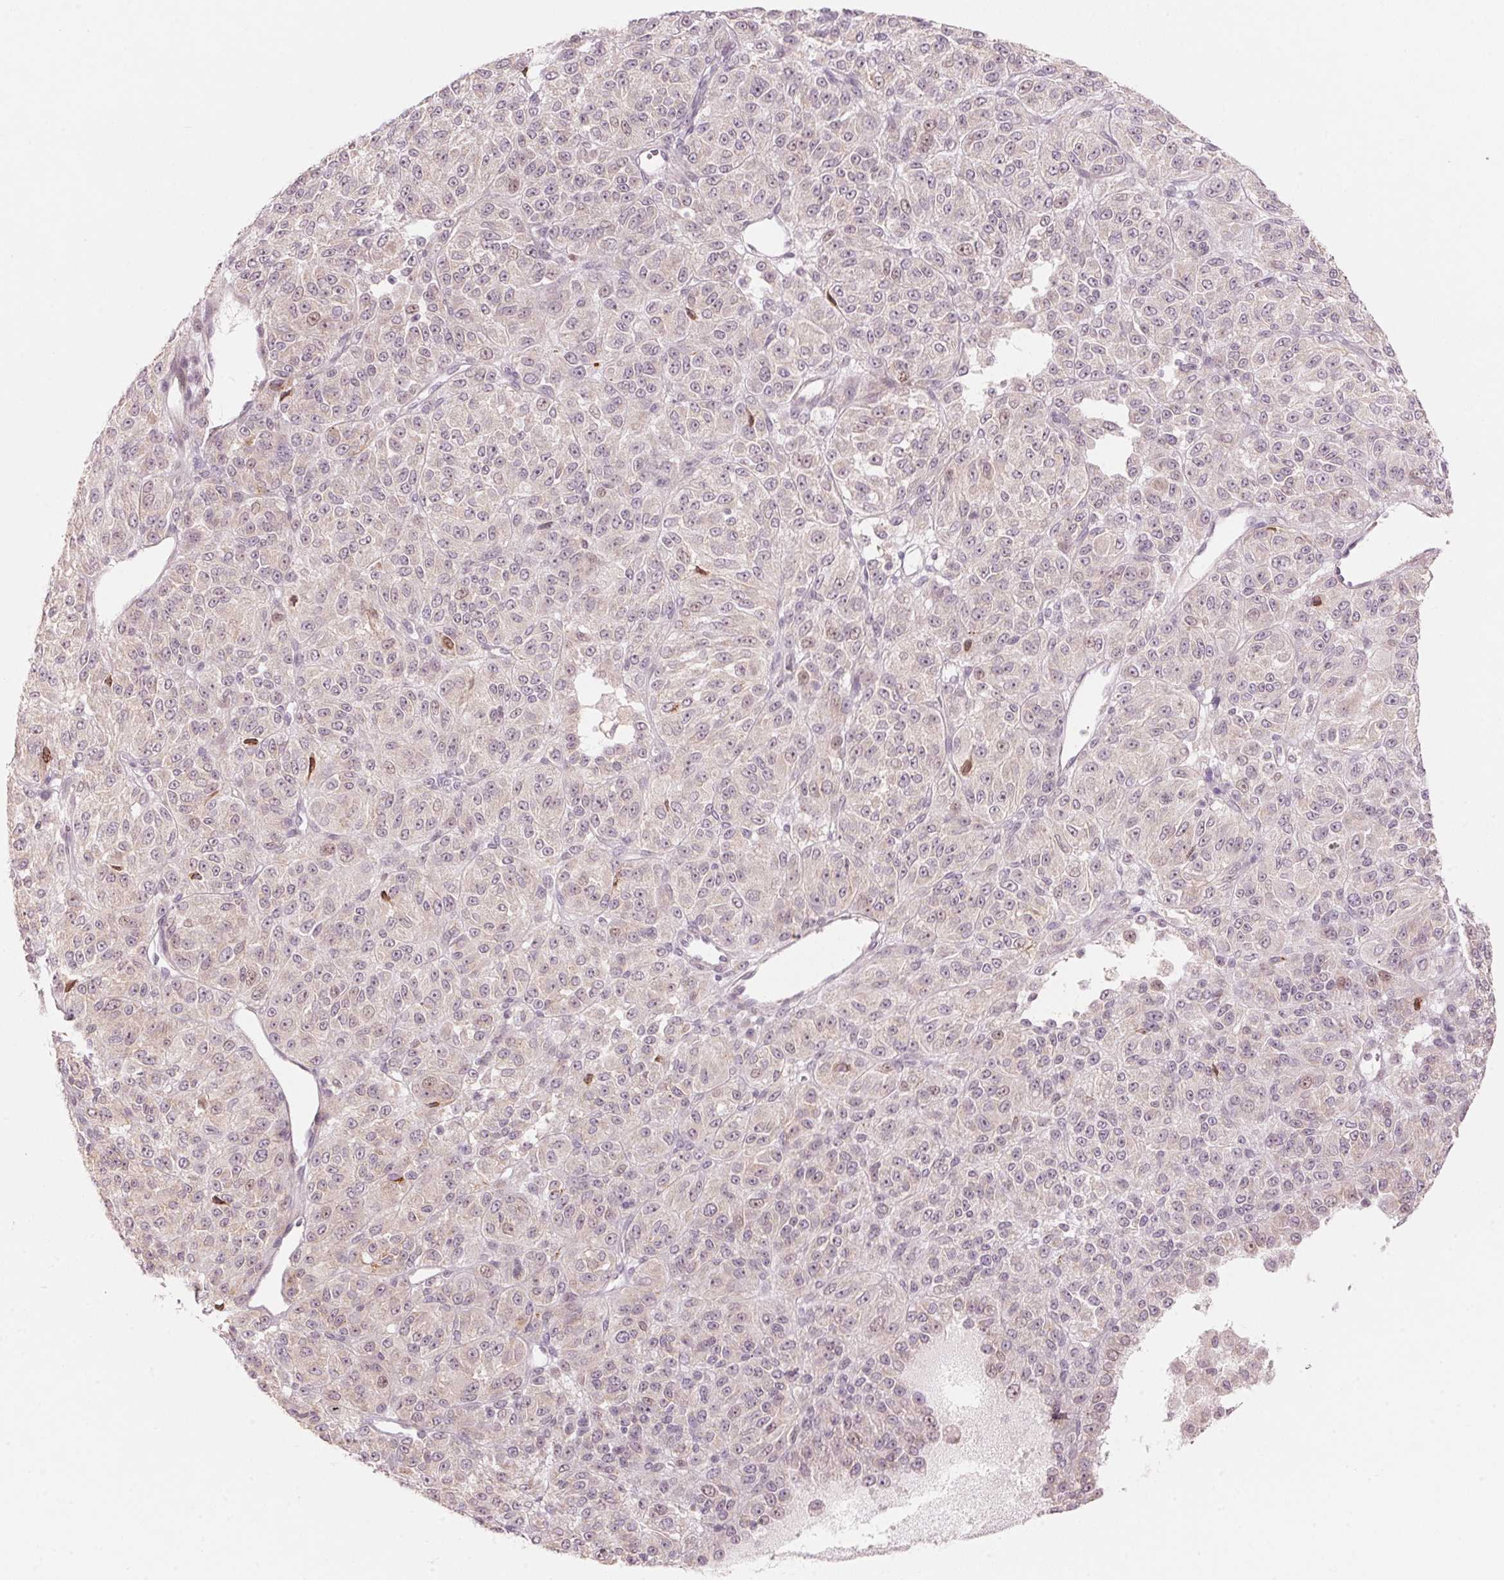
{"staining": {"intensity": "negative", "quantity": "none", "location": "none"}, "tissue": "melanoma", "cell_type": "Tumor cells", "image_type": "cancer", "snomed": [{"axis": "morphology", "description": "Malignant melanoma, Metastatic site"}, {"axis": "topography", "description": "Brain"}], "caption": "Malignant melanoma (metastatic site) was stained to show a protein in brown. There is no significant positivity in tumor cells.", "gene": "TMED6", "patient": {"sex": "female", "age": 56}}